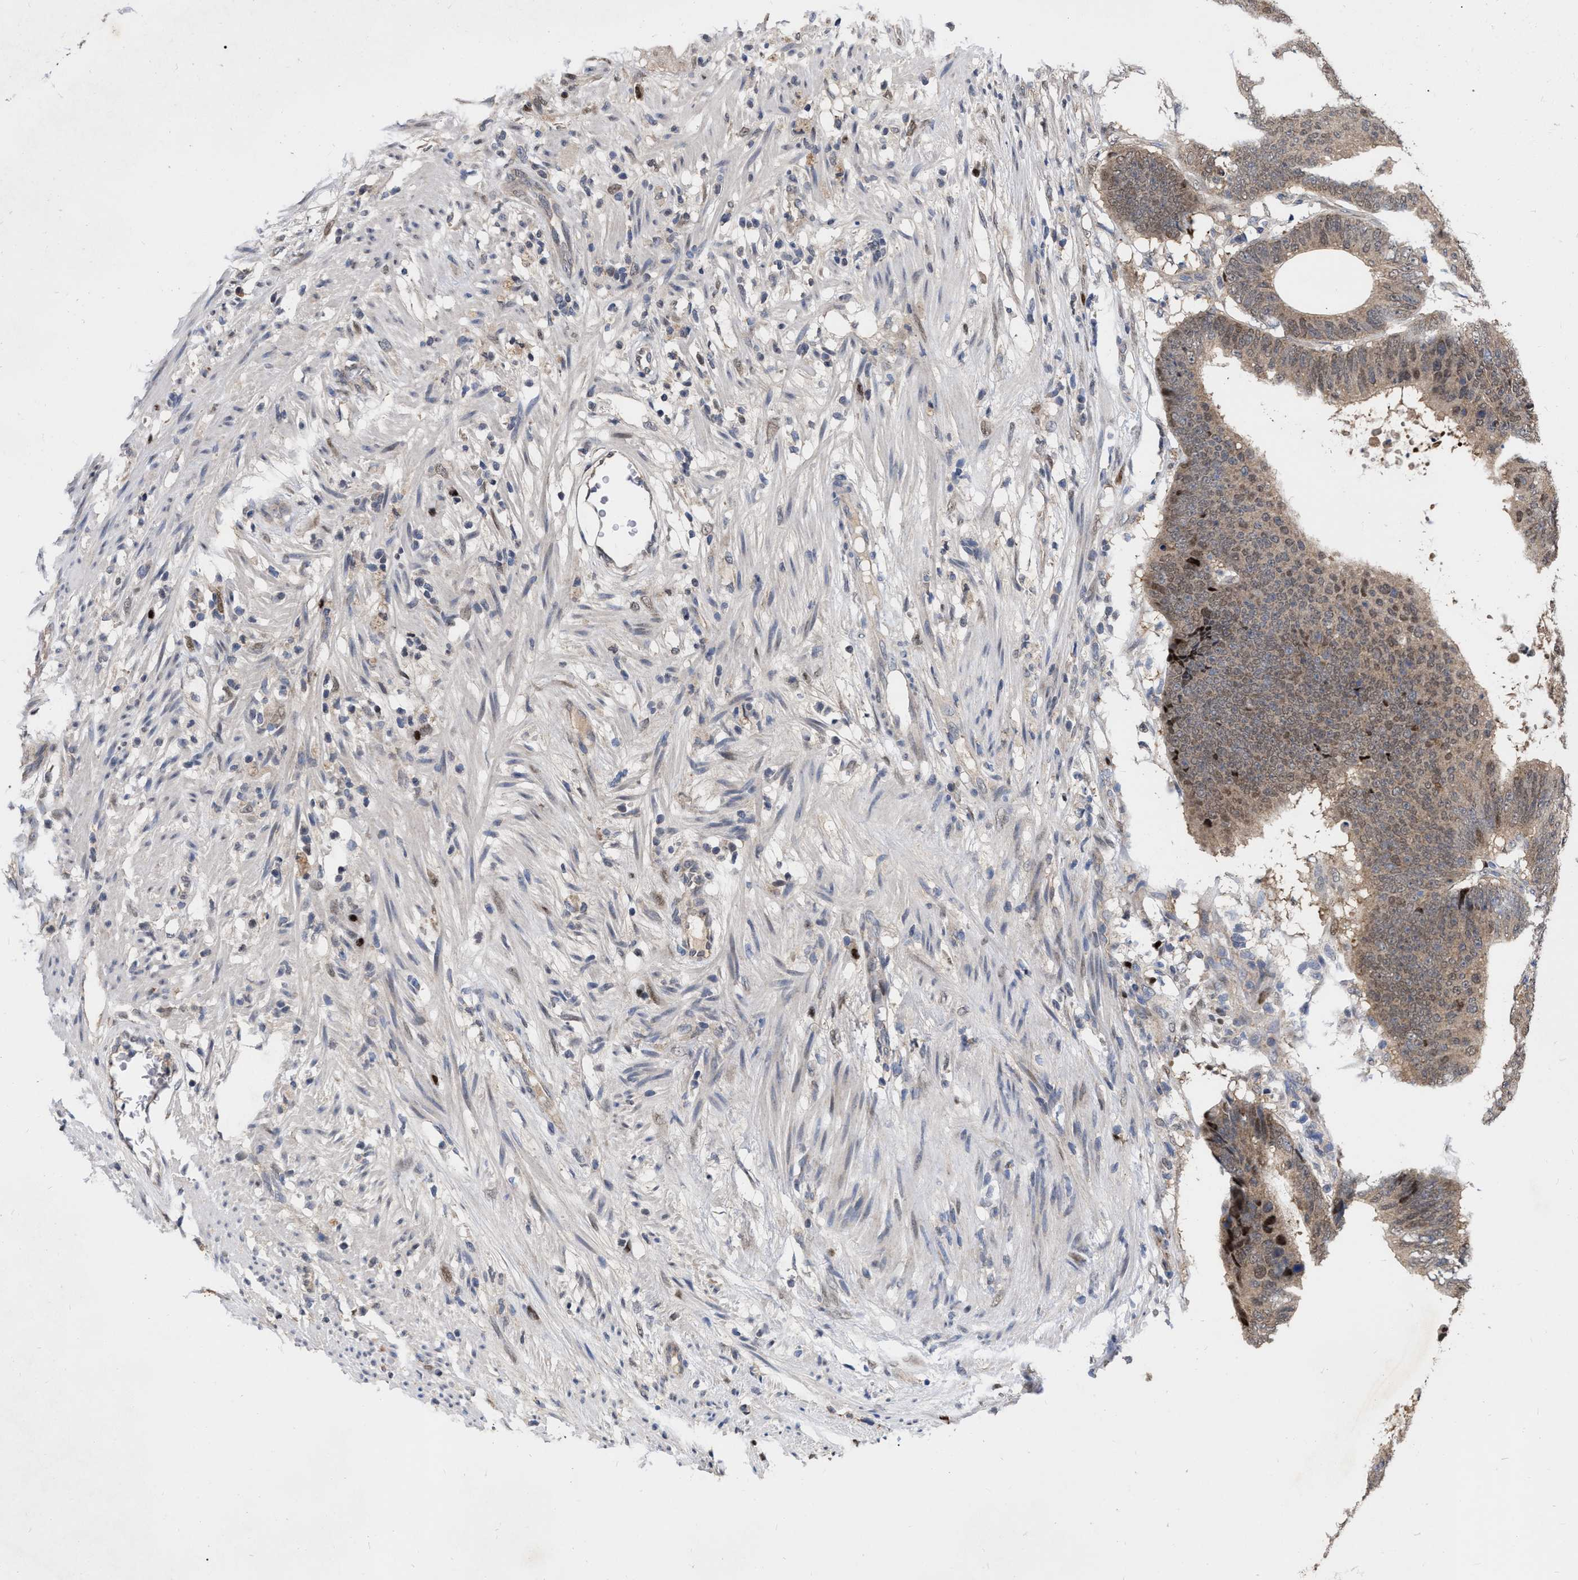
{"staining": {"intensity": "weak", "quantity": ">75%", "location": "cytoplasmic/membranous,nuclear"}, "tissue": "colorectal cancer", "cell_type": "Tumor cells", "image_type": "cancer", "snomed": [{"axis": "morphology", "description": "Adenocarcinoma, NOS"}, {"axis": "topography", "description": "Colon"}], "caption": "Brown immunohistochemical staining in human colorectal cancer (adenocarcinoma) displays weak cytoplasmic/membranous and nuclear staining in about >75% of tumor cells.", "gene": "MDM4", "patient": {"sex": "male", "age": 56}}